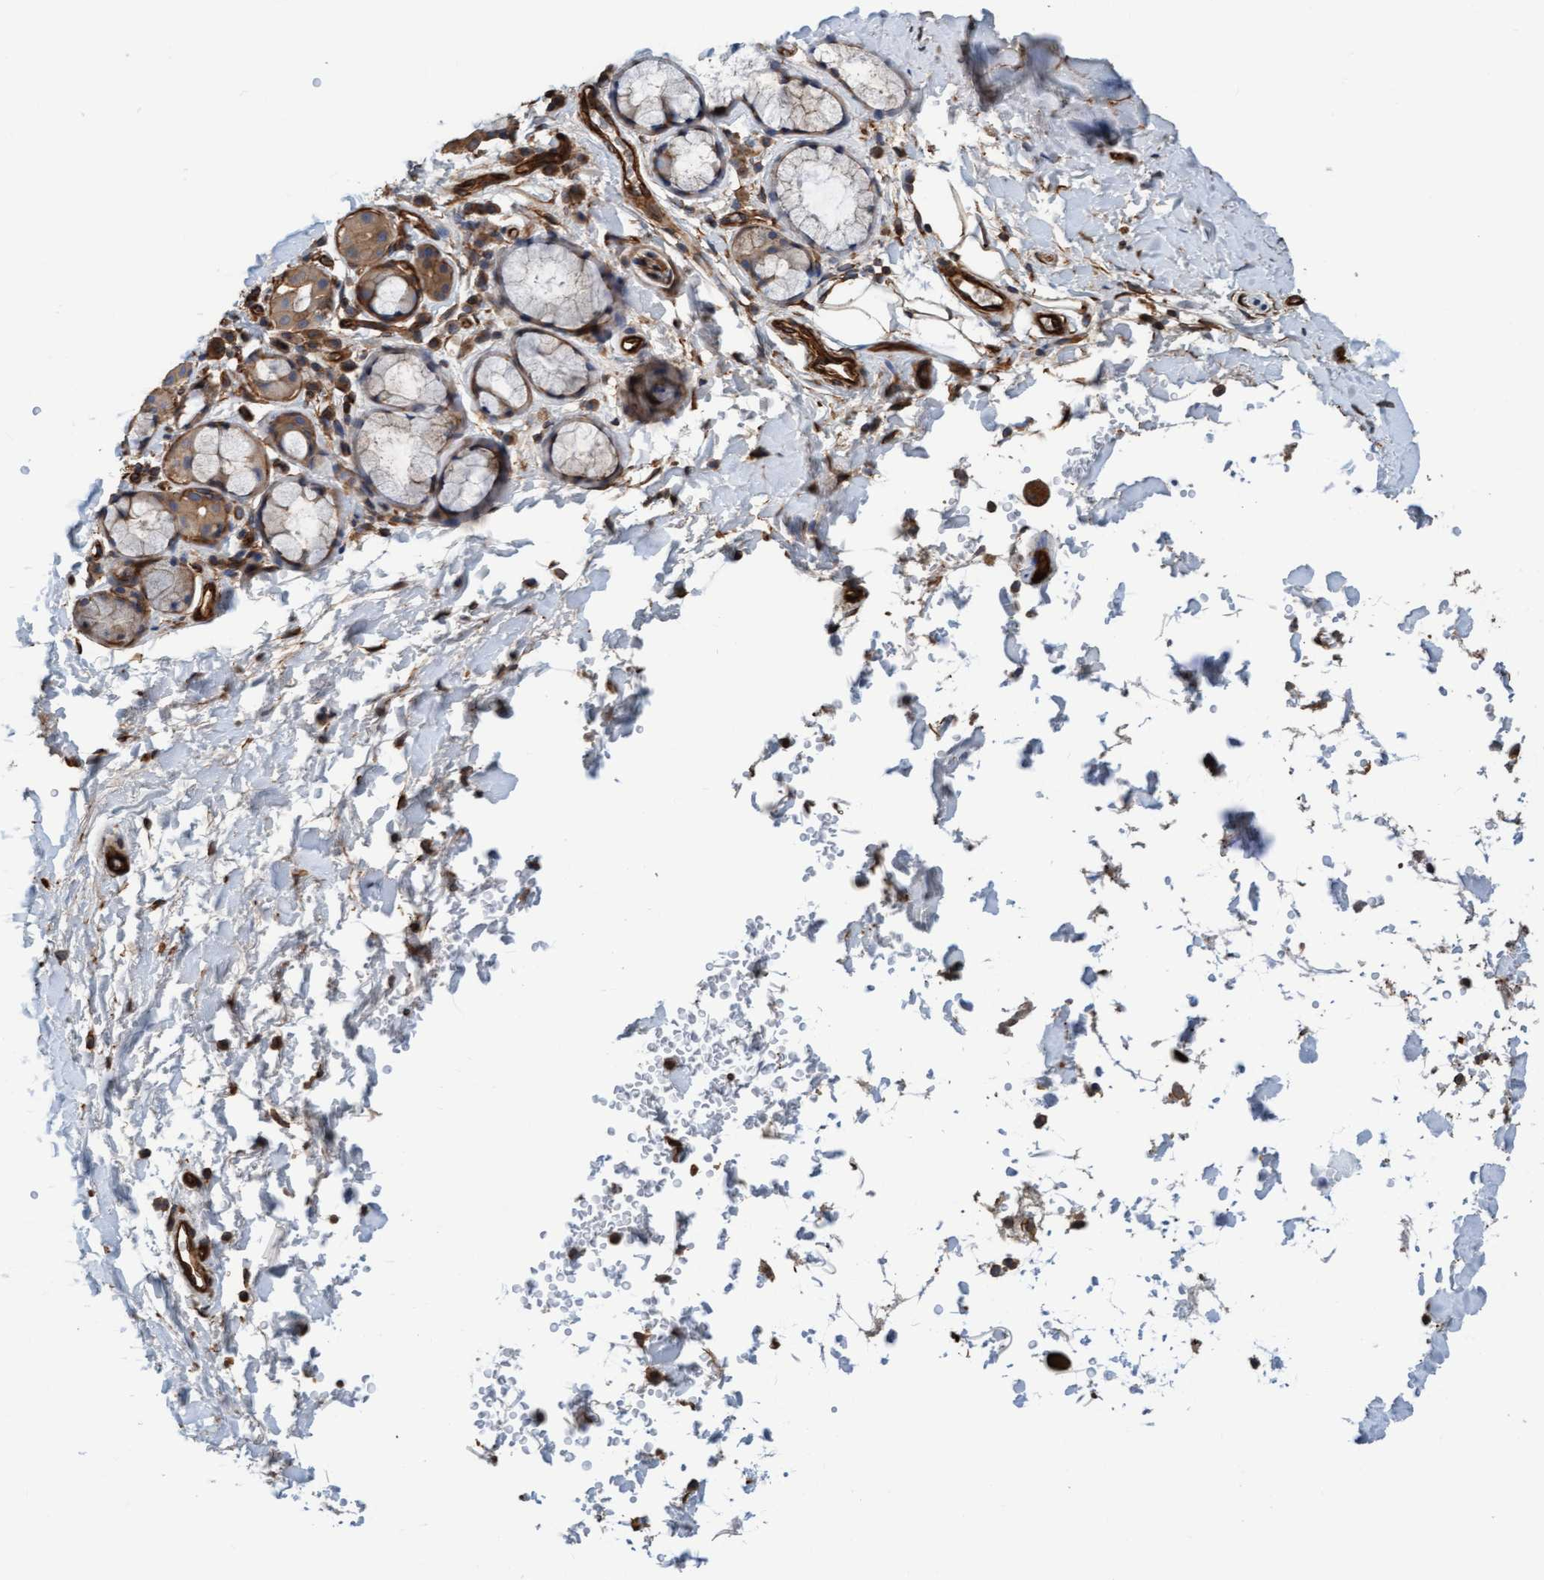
{"staining": {"intensity": "strong", "quantity": ">75%", "location": "cytoplasmic/membranous"}, "tissue": "bronchus", "cell_type": "Respiratory epithelial cells", "image_type": "normal", "snomed": [{"axis": "morphology", "description": "Normal tissue, NOS"}, {"axis": "topography", "description": "Cartilage tissue"}, {"axis": "topography", "description": "Bronchus"}], "caption": "DAB (3,3'-diaminobenzidine) immunohistochemical staining of benign bronchus displays strong cytoplasmic/membranous protein staining in approximately >75% of respiratory epithelial cells.", "gene": "STXBP4", "patient": {"sex": "female", "age": 53}}